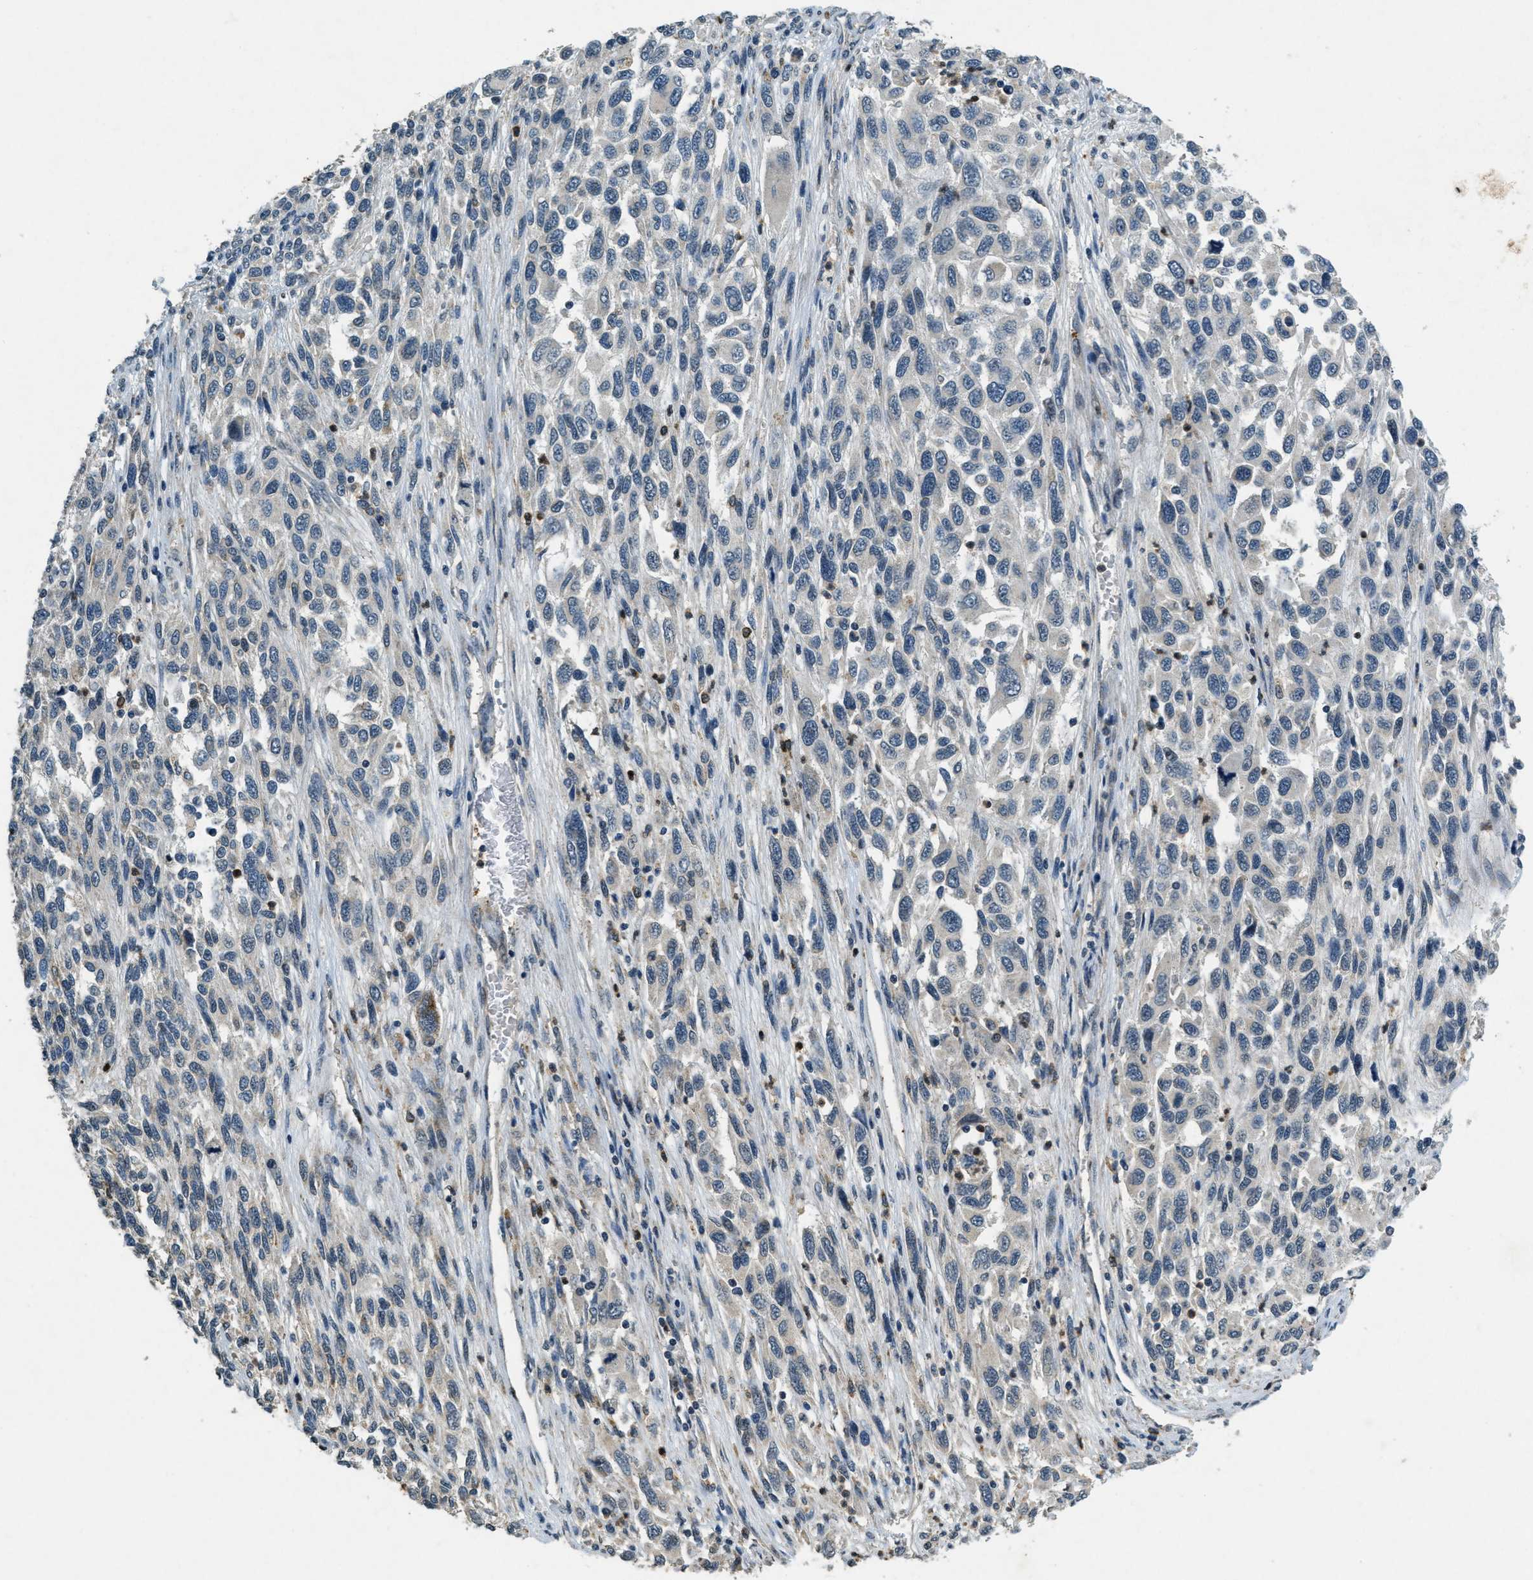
{"staining": {"intensity": "negative", "quantity": "none", "location": "none"}, "tissue": "melanoma", "cell_type": "Tumor cells", "image_type": "cancer", "snomed": [{"axis": "morphology", "description": "Malignant melanoma, Metastatic site"}, {"axis": "topography", "description": "Lymph node"}], "caption": "Protein analysis of malignant melanoma (metastatic site) demonstrates no significant staining in tumor cells.", "gene": "RAB3D", "patient": {"sex": "male", "age": 61}}